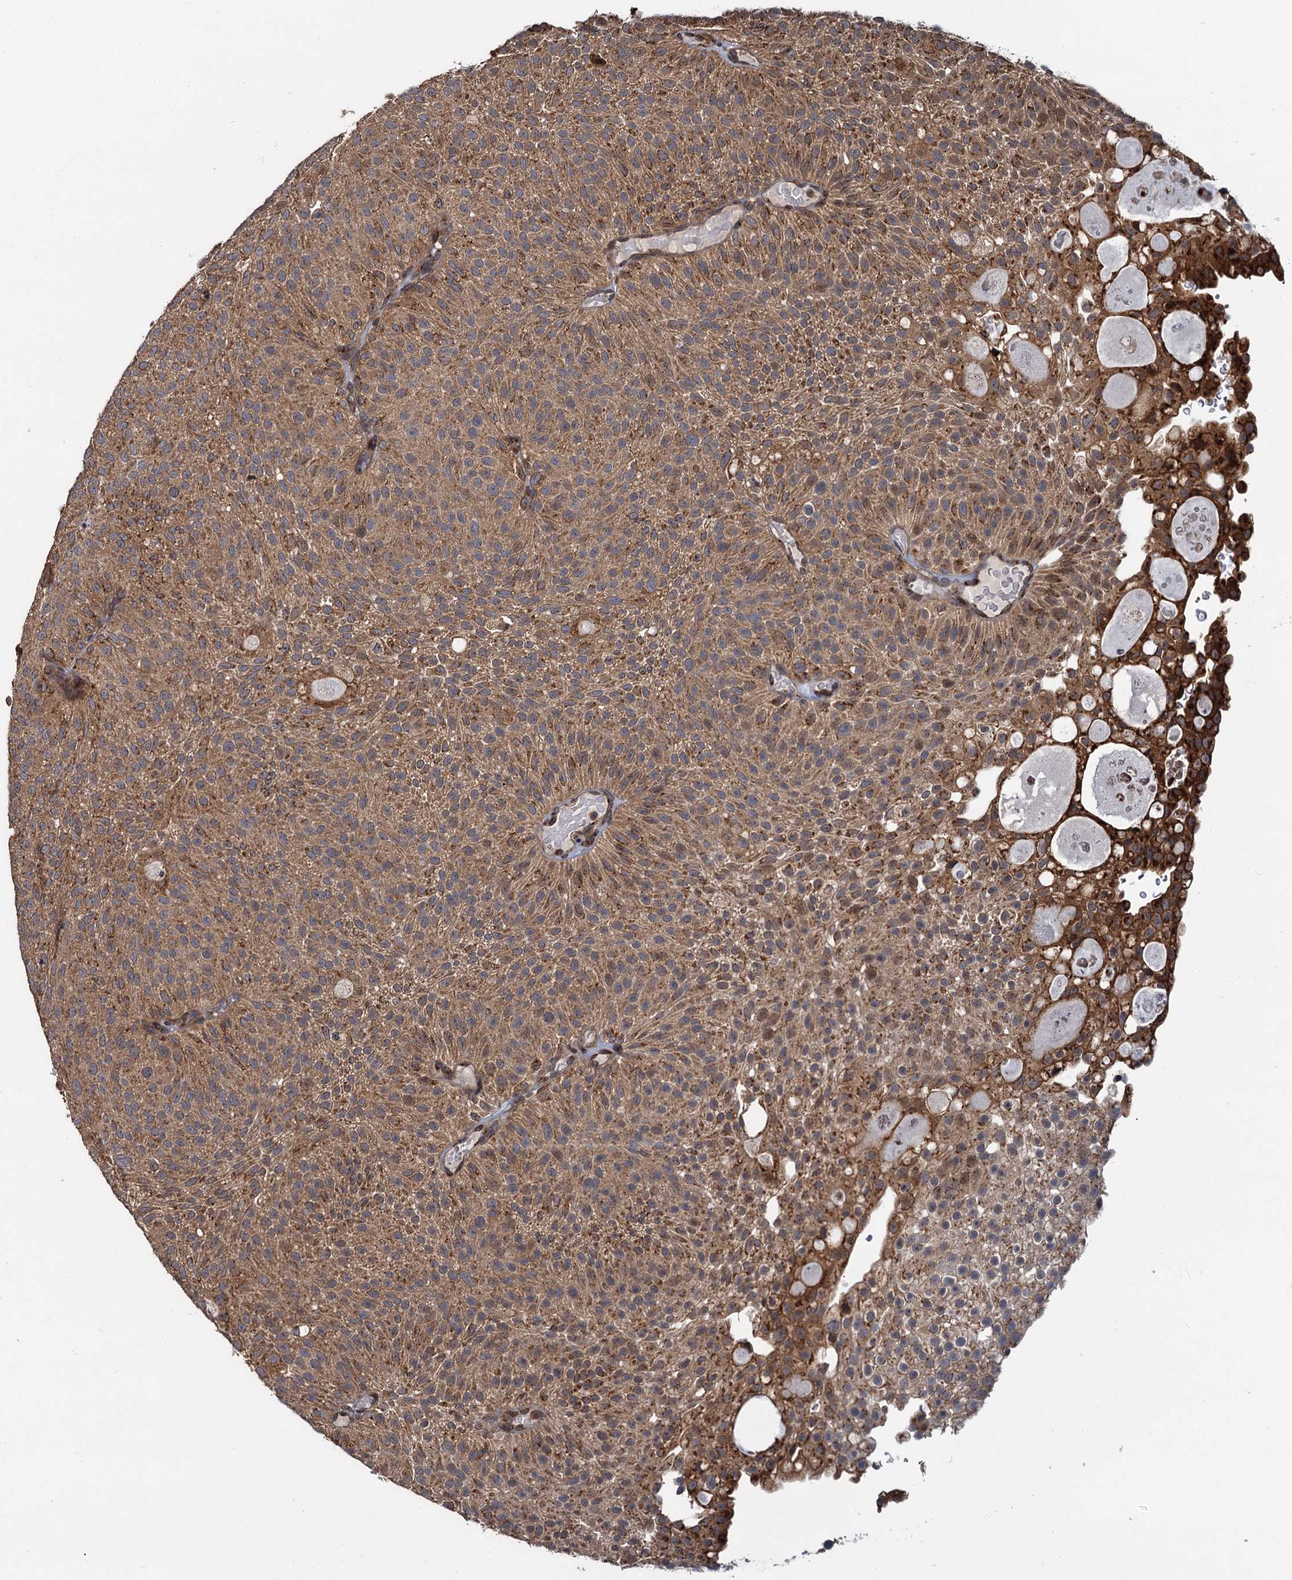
{"staining": {"intensity": "moderate", "quantity": ">75%", "location": "cytoplasmic/membranous"}, "tissue": "urothelial cancer", "cell_type": "Tumor cells", "image_type": "cancer", "snomed": [{"axis": "morphology", "description": "Urothelial carcinoma, Low grade"}, {"axis": "topography", "description": "Urinary bladder"}], "caption": "High-power microscopy captured an IHC micrograph of urothelial cancer, revealing moderate cytoplasmic/membranous expression in about >75% of tumor cells.", "gene": "SAAL1", "patient": {"sex": "male", "age": 78}}